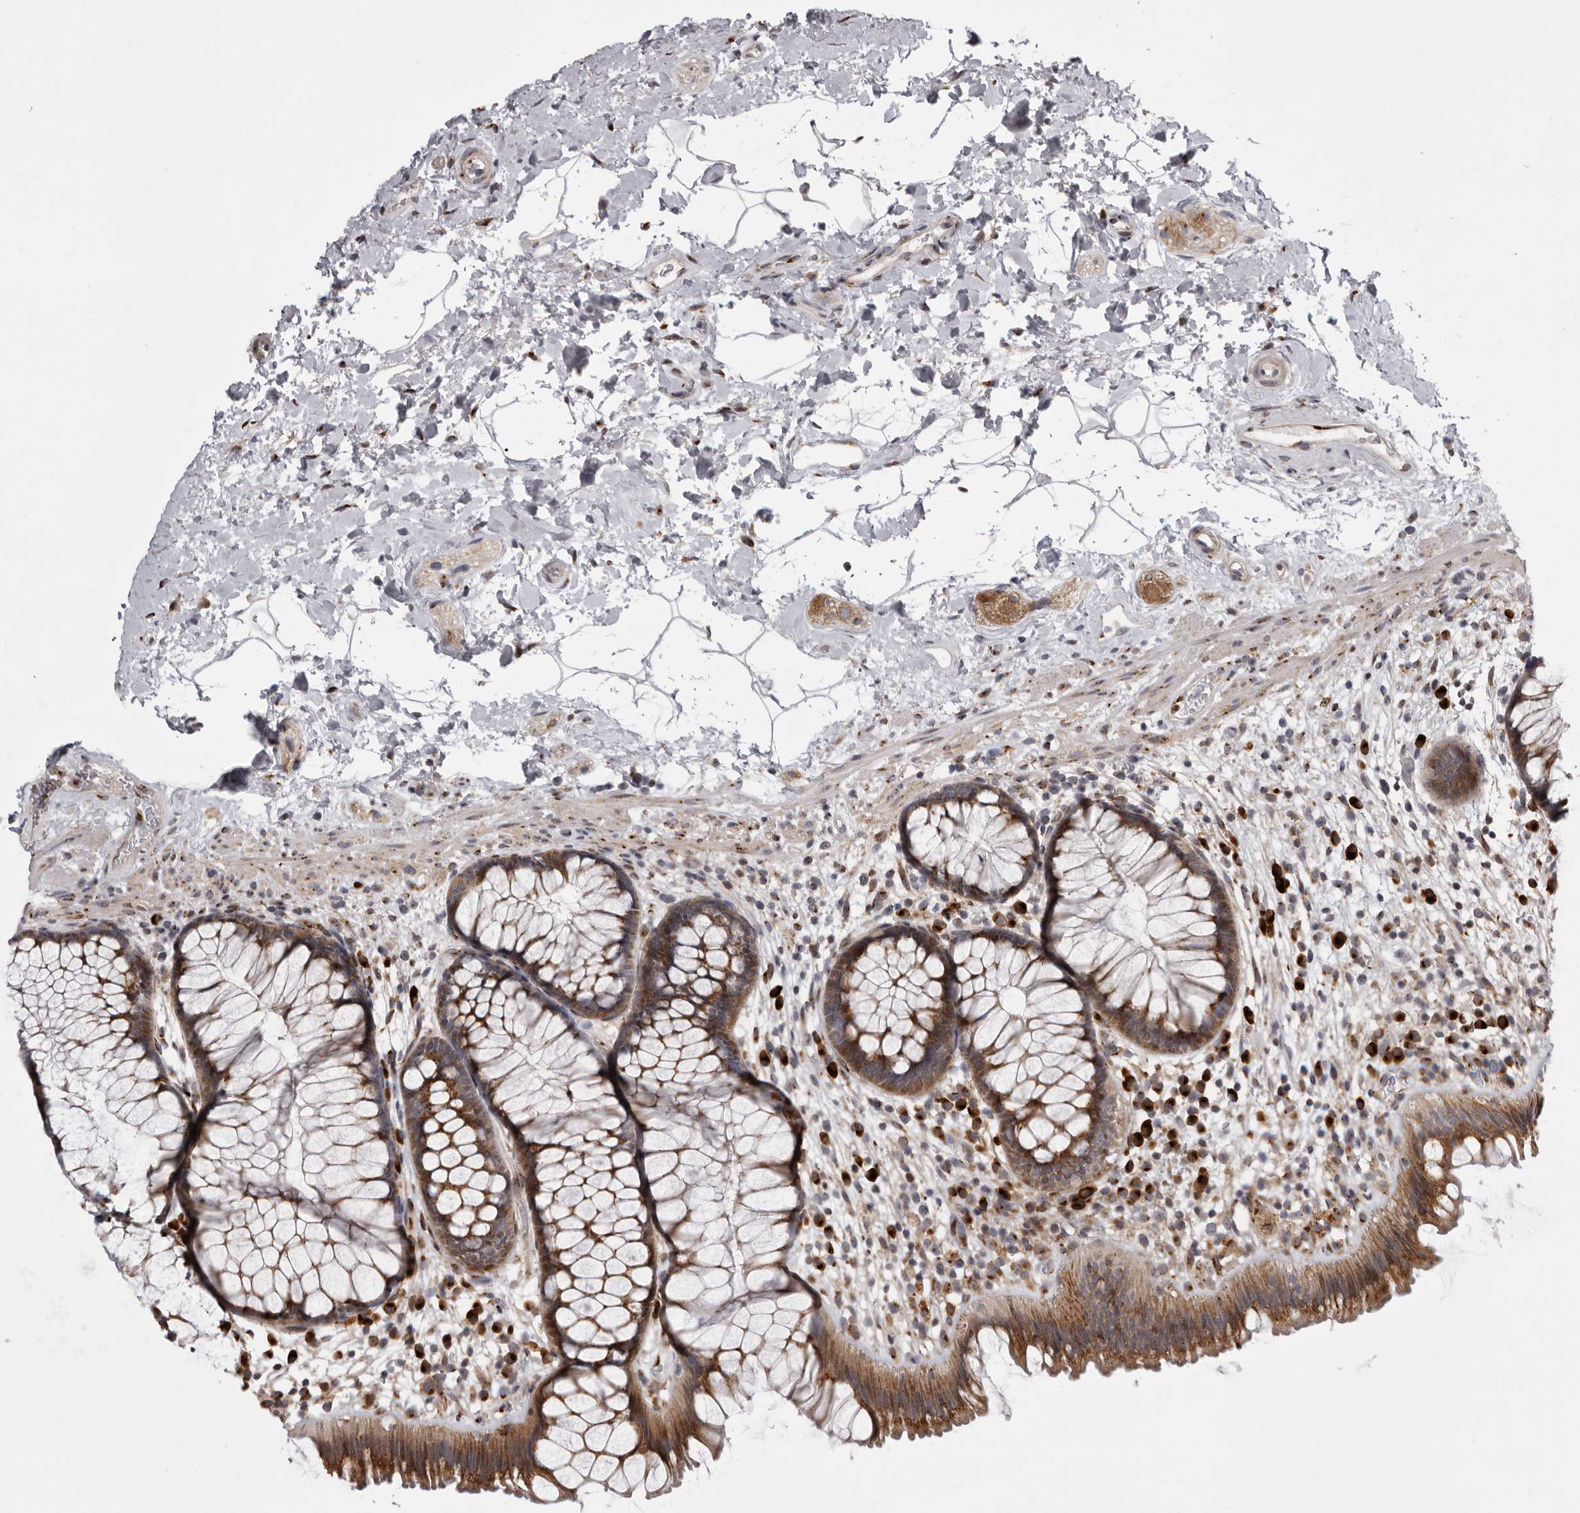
{"staining": {"intensity": "moderate", "quantity": ">75%", "location": "cytoplasmic/membranous"}, "tissue": "rectum", "cell_type": "Glandular cells", "image_type": "normal", "snomed": [{"axis": "morphology", "description": "Normal tissue, NOS"}, {"axis": "topography", "description": "Rectum"}], "caption": "This photomicrograph displays immunohistochemistry staining of normal rectum, with medium moderate cytoplasmic/membranous expression in approximately >75% of glandular cells.", "gene": "WDR47", "patient": {"sex": "male", "age": 51}}